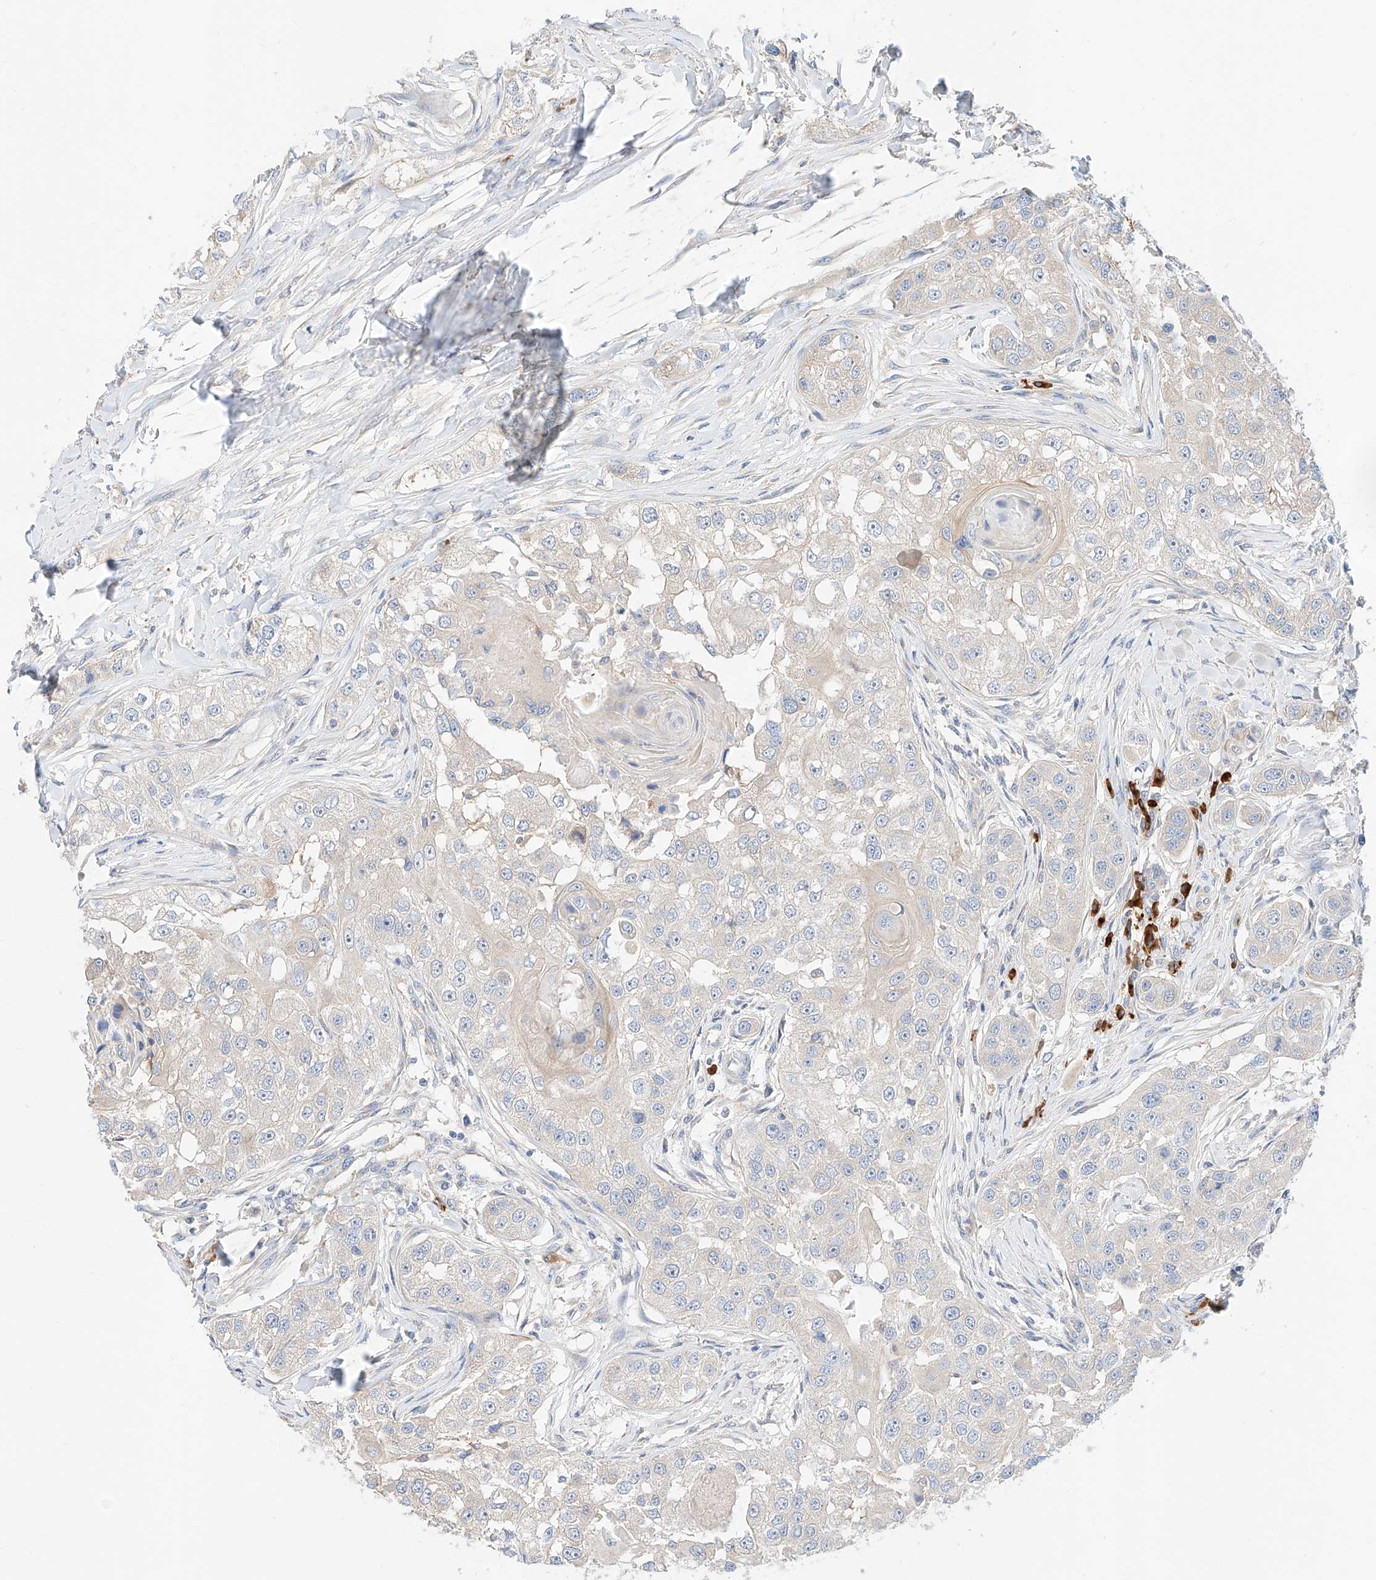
{"staining": {"intensity": "negative", "quantity": "none", "location": "none"}, "tissue": "head and neck cancer", "cell_type": "Tumor cells", "image_type": "cancer", "snomed": [{"axis": "morphology", "description": "Normal tissue, NOS"}, {"axis": "morphology", "description": "Squamous cell carcinoma, NOS"}, {"axis": "topography", "description": "Skeletal muscle"}, {"axis": "topography", "description": "Head-Neck"}], "caption": "Head and neck cancer was stained to show a protein in brown. There is no significant positivity in tumor cells.", "gene": "GLMN", "patient": {"sex": "male", "age": 51}}